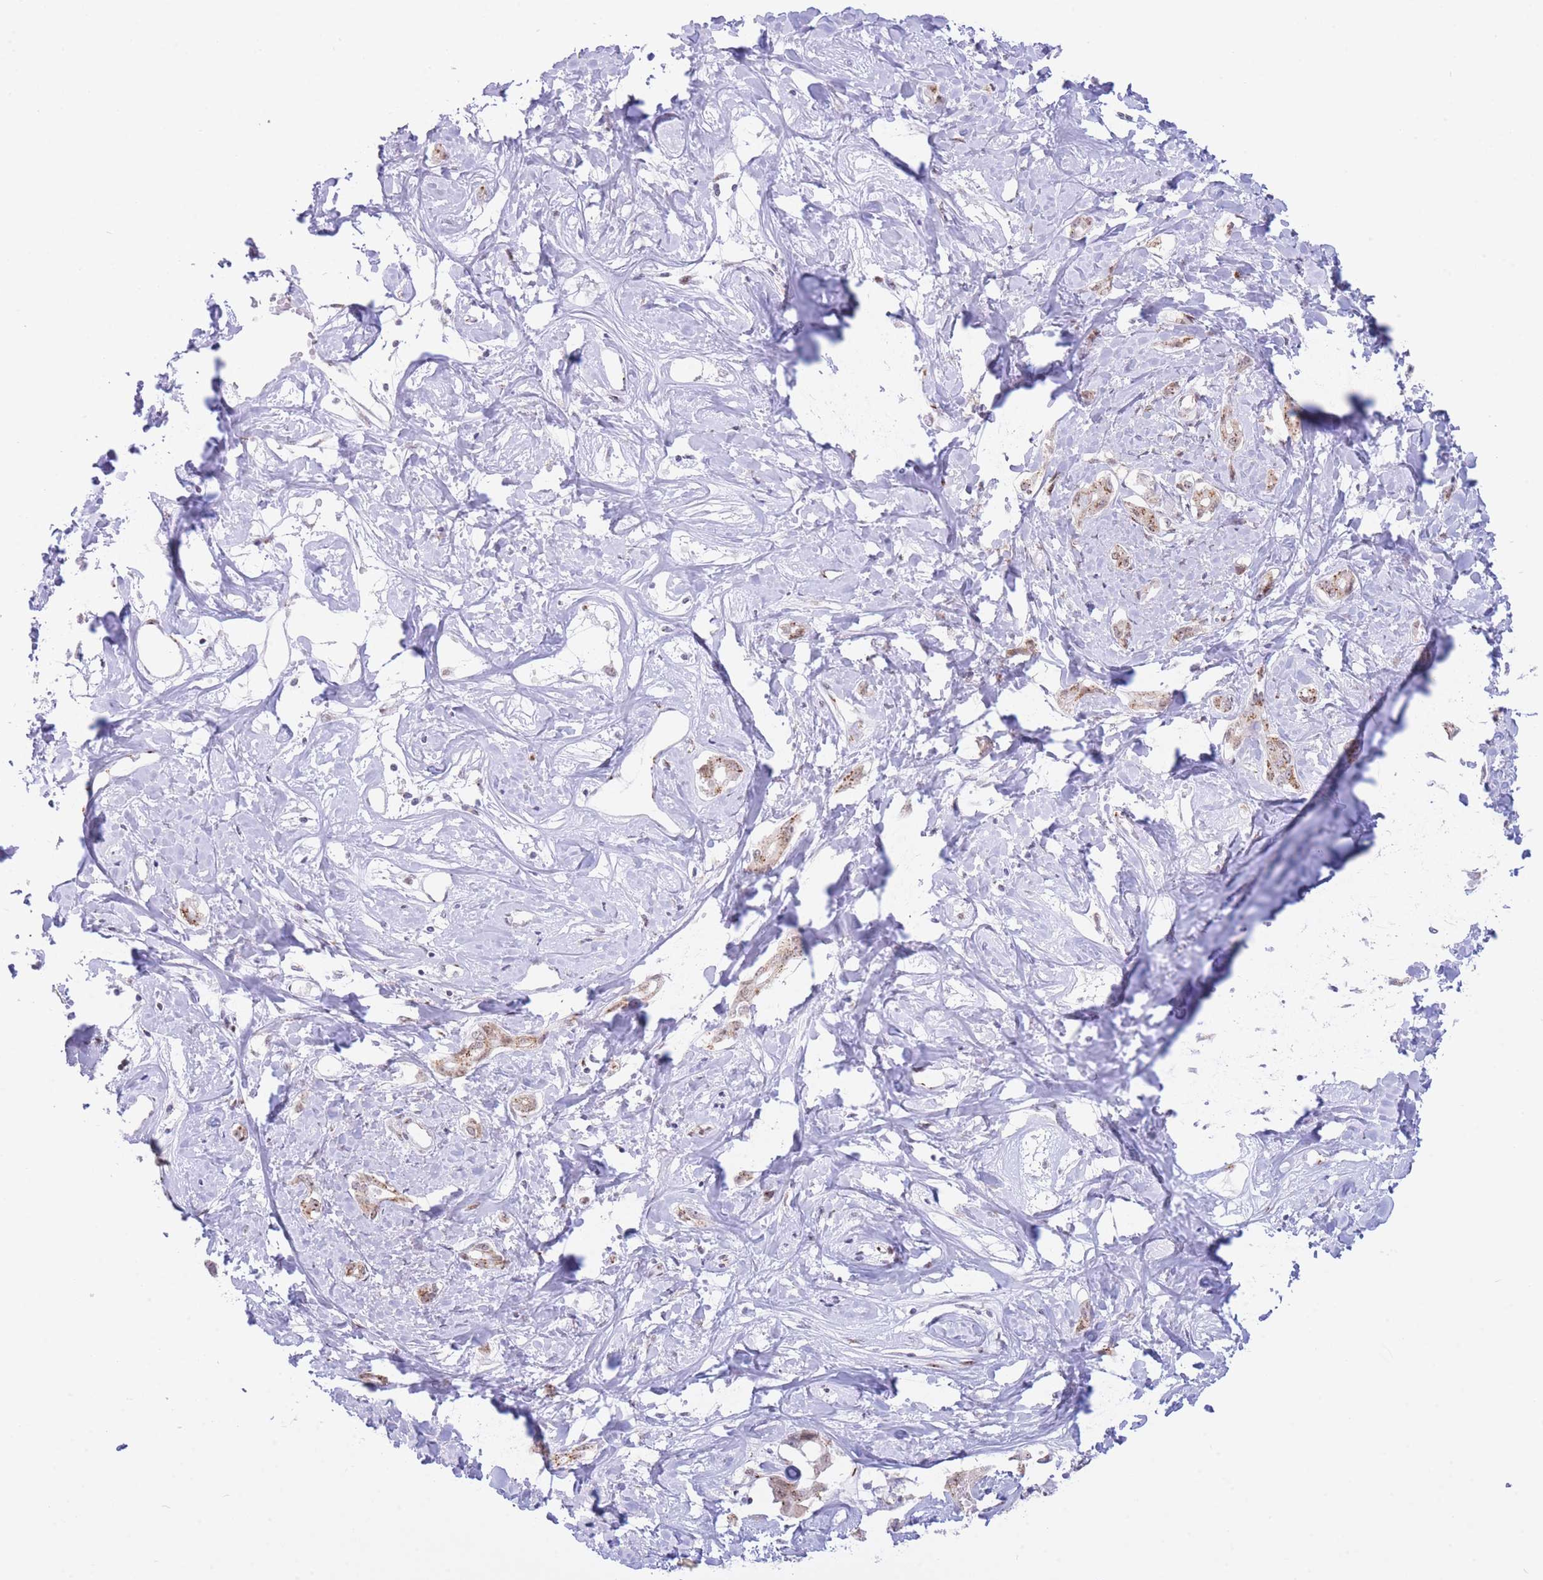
{"staining": {"intensity": "moderate", "quantity": ">75%", "location": "cytoplasmic/membranous,nuclear"}, "tissue": "liver cancer", "cell_type": "Tumor cells", "image_type": "cancer", "snomed": [{"axis": "morphology", "description": "Cholangiocarcinoma"}, {"axis": "topography", "description": "Liver"}], "caption": "Tumor cells display medium levels of moderate cytoplasmic/membranous and nuclear positivity in about >75% of cells in human liver cholangiocarcinoma.", "gene": "INO80C", "patient": {"sex": "male", "age": 59}}